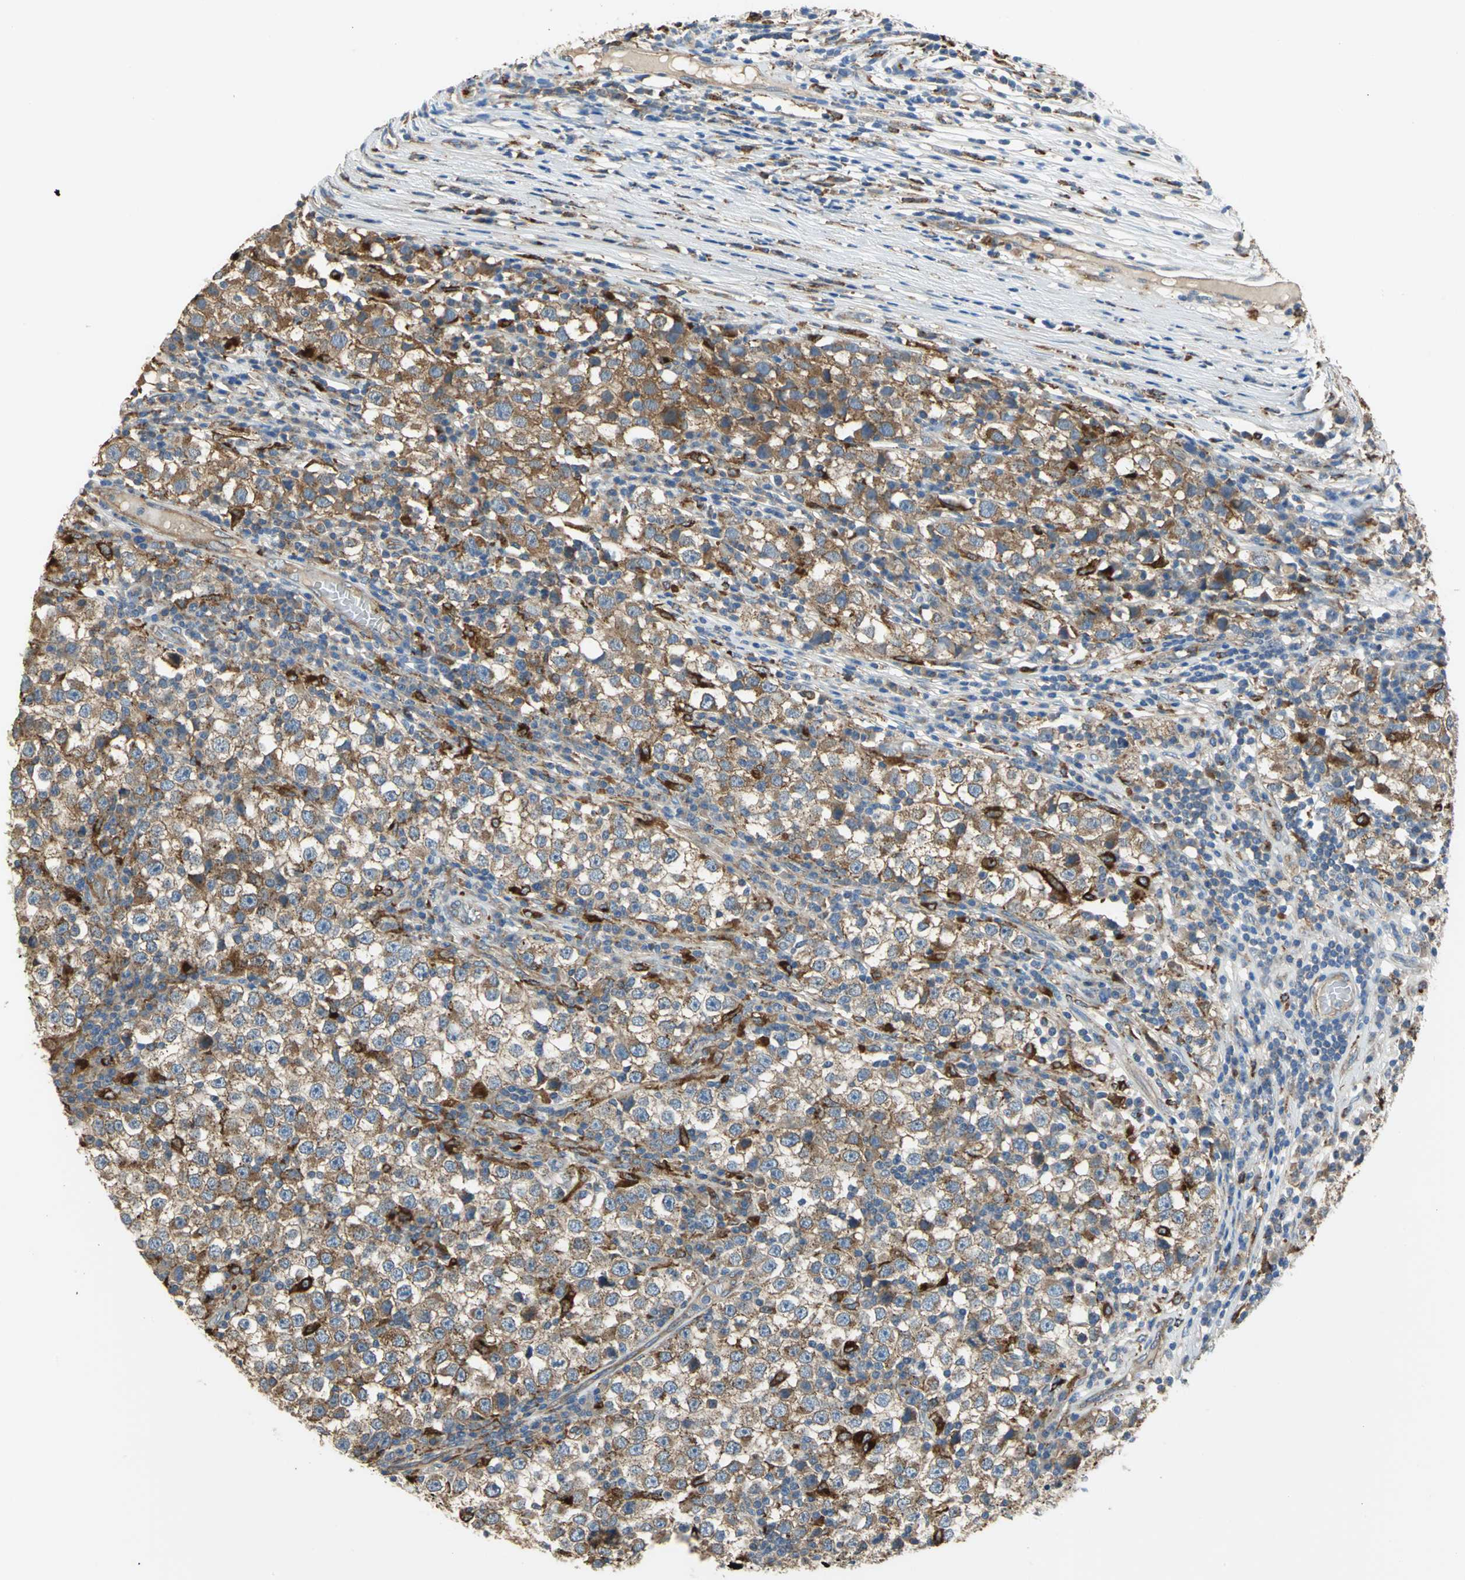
{"staining": {"intensity": "moderate", "quantity": "25%-75%", "location": "cytoplasmic/membranous"}, "tissue": "testis cancer", "cell_type": "Tumor cells", "image_type": "cancer", "snomed": [{"axis": "morphology", "description": "Seminoma, NOS"}, {"axis": "topography", "description": "Testis"}], "caption": "A photomicrograph of human testis seminoma stained for a protein displays moderate cytoplasmic/membranous brown staining in tumor cells.", "gene": "DIAPH2", "patient": {"sex": "male", "age": 65}}